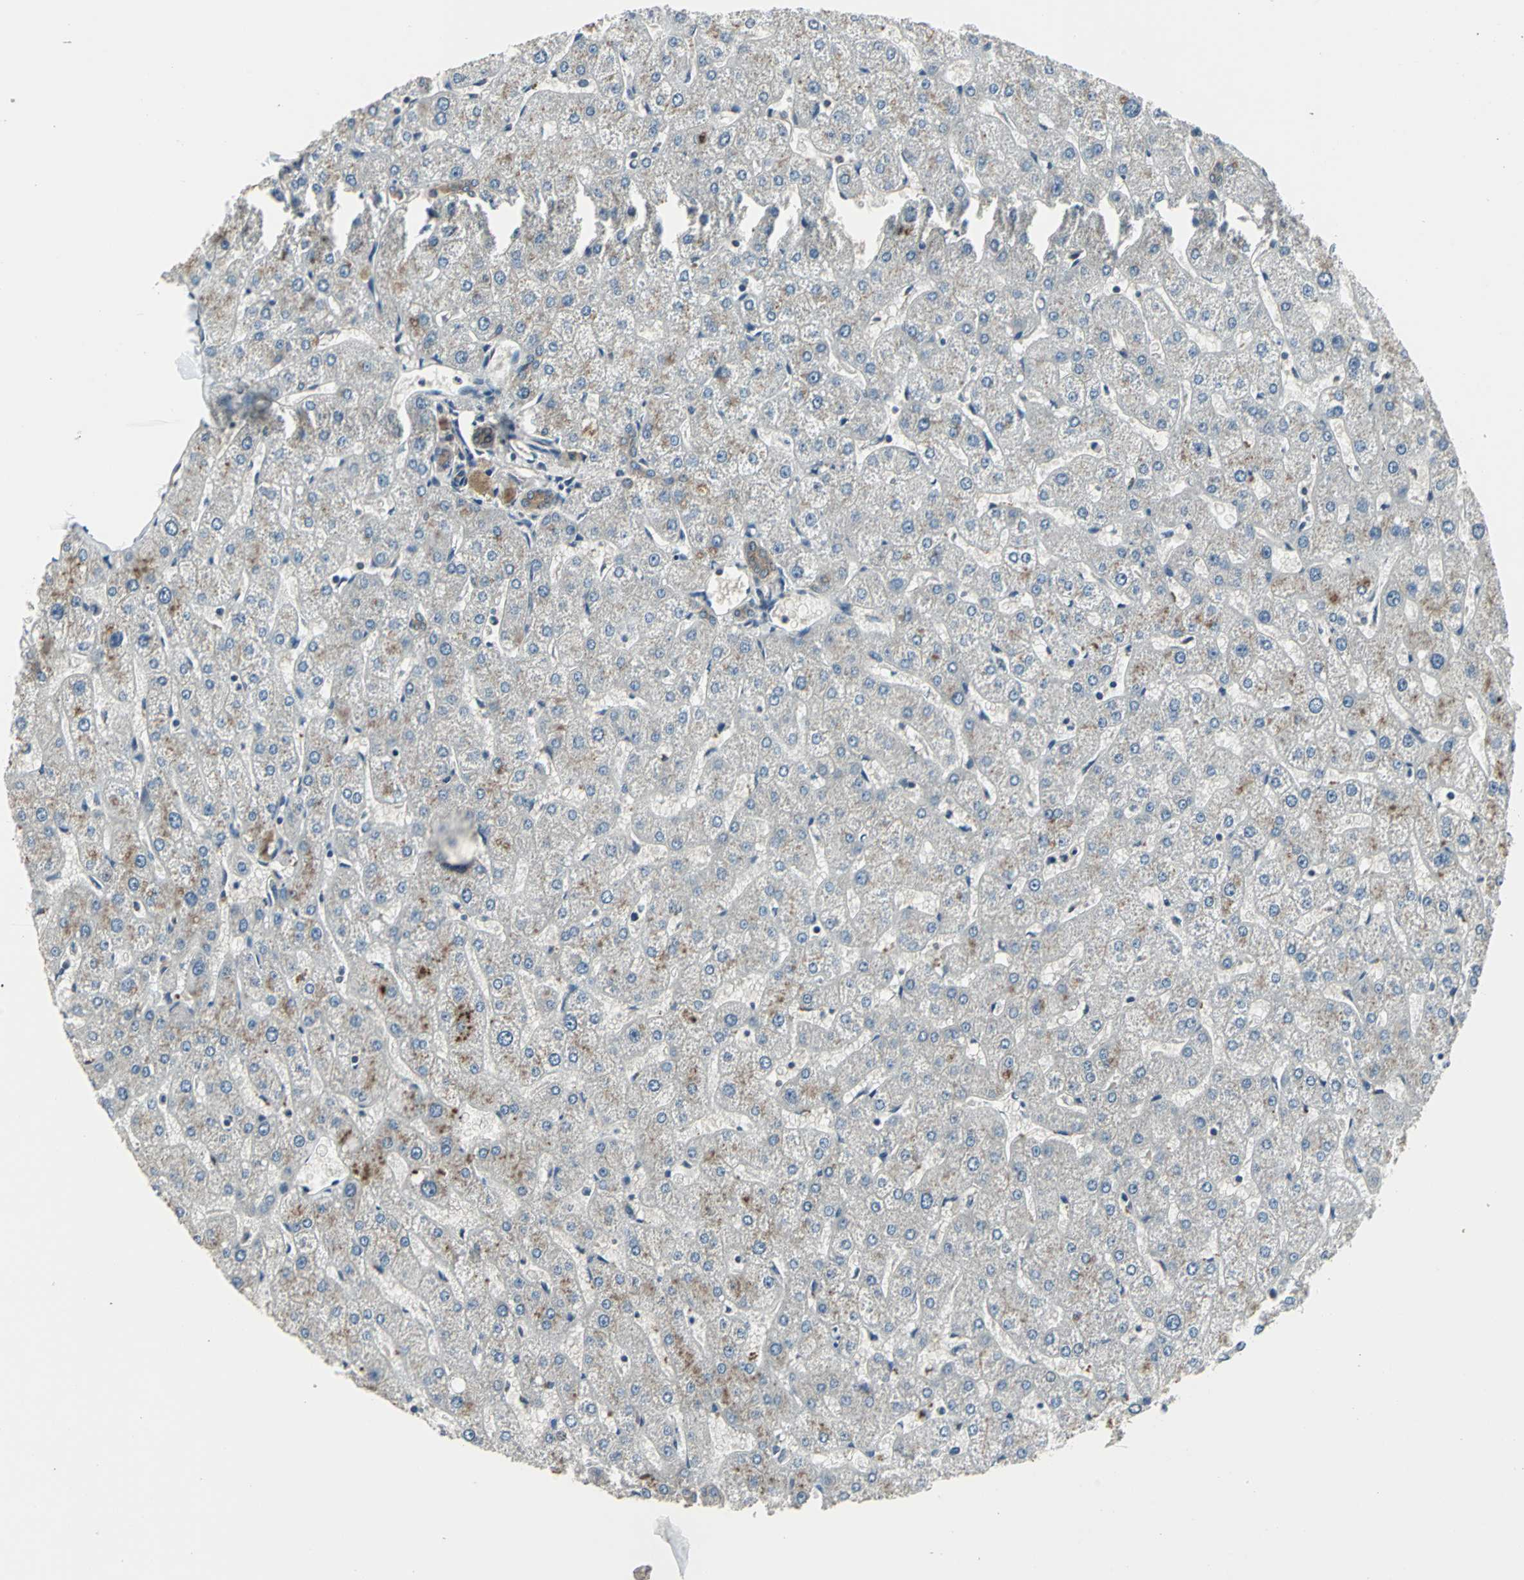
{"staining": {"intensity": "weak", "quantity": ">75%", "location": "cytoplasmic/membranous"}, "tissue": "liver", "cell_type": "Cholangiocytes", "image_type": "normal", "snomed": [{"axis": "morphology", "description": "Normal tissue, NOS"}, {"axis": "topography", "description": "Liver"}], "caption": "Brown immunohistochemical staining in unremarkable human liver displays weak cytoplasmic/membranous expression in about >75% of cholangiocytes.", "gene": "PFDN1", "patient": {"sex": "male", "age": 67}}